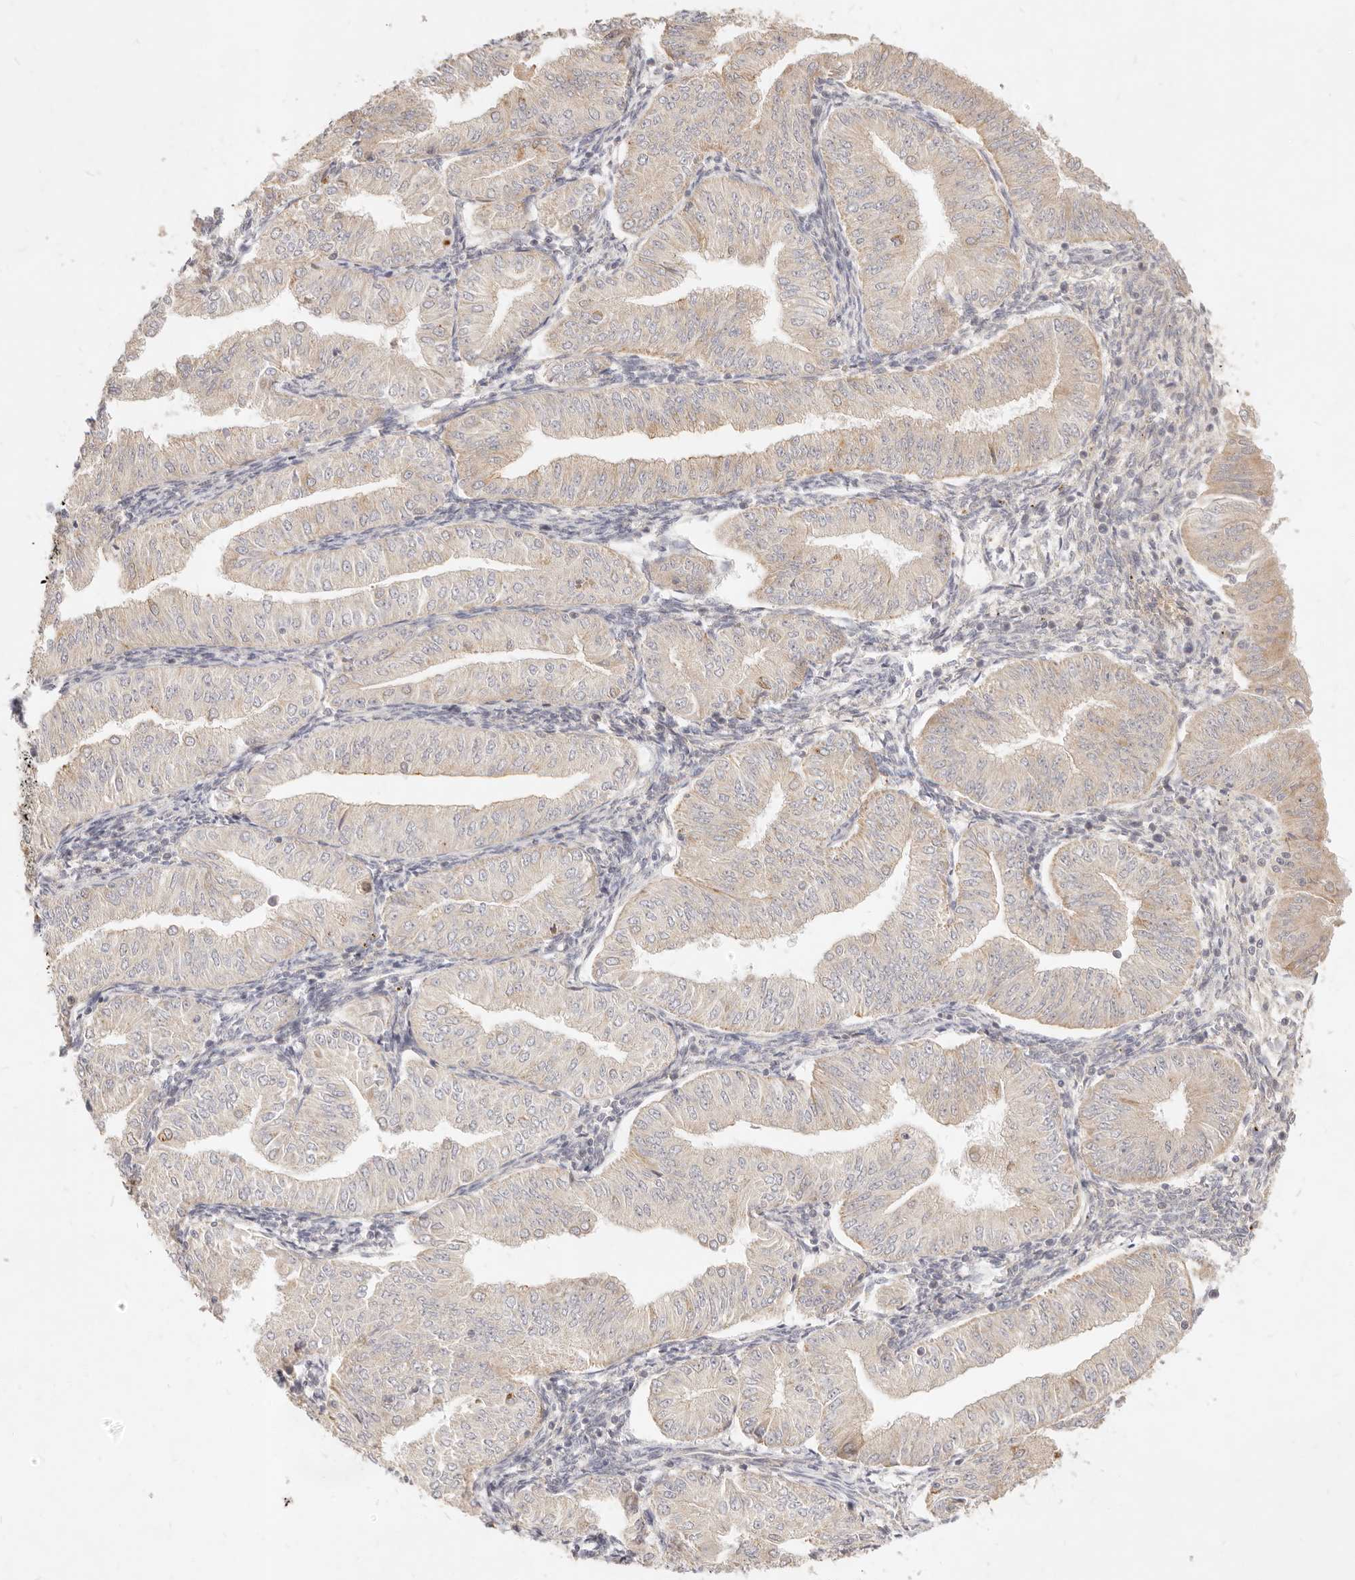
{"staining": {"intensity": "weak", "quantity": "<25%", "location": "cytoplasmic/membranous"}, "tissue": "endometrial cancer", "cell_type": "Tumor cells", "image_type": "cancer", "snomed": [{"axis": "morphology", "description": "Normal tissue, NOS"}, {"axis": "morphology", "description": "Adenocarcinoma, NOS"}, {"axis": "topography", "description": "Endometrium"}], "caption": "Tumor cells are negative for protein expression in human endometrial adenocarcinoma. Brightfield microscopy of IHC stained with DAB (3,3'-diaminobenzidine) (brown) and hematoxylin (blue), captured at high magnification.", "gene": "RUBCNL", "patient": {"sex": "female", "age": 53}}